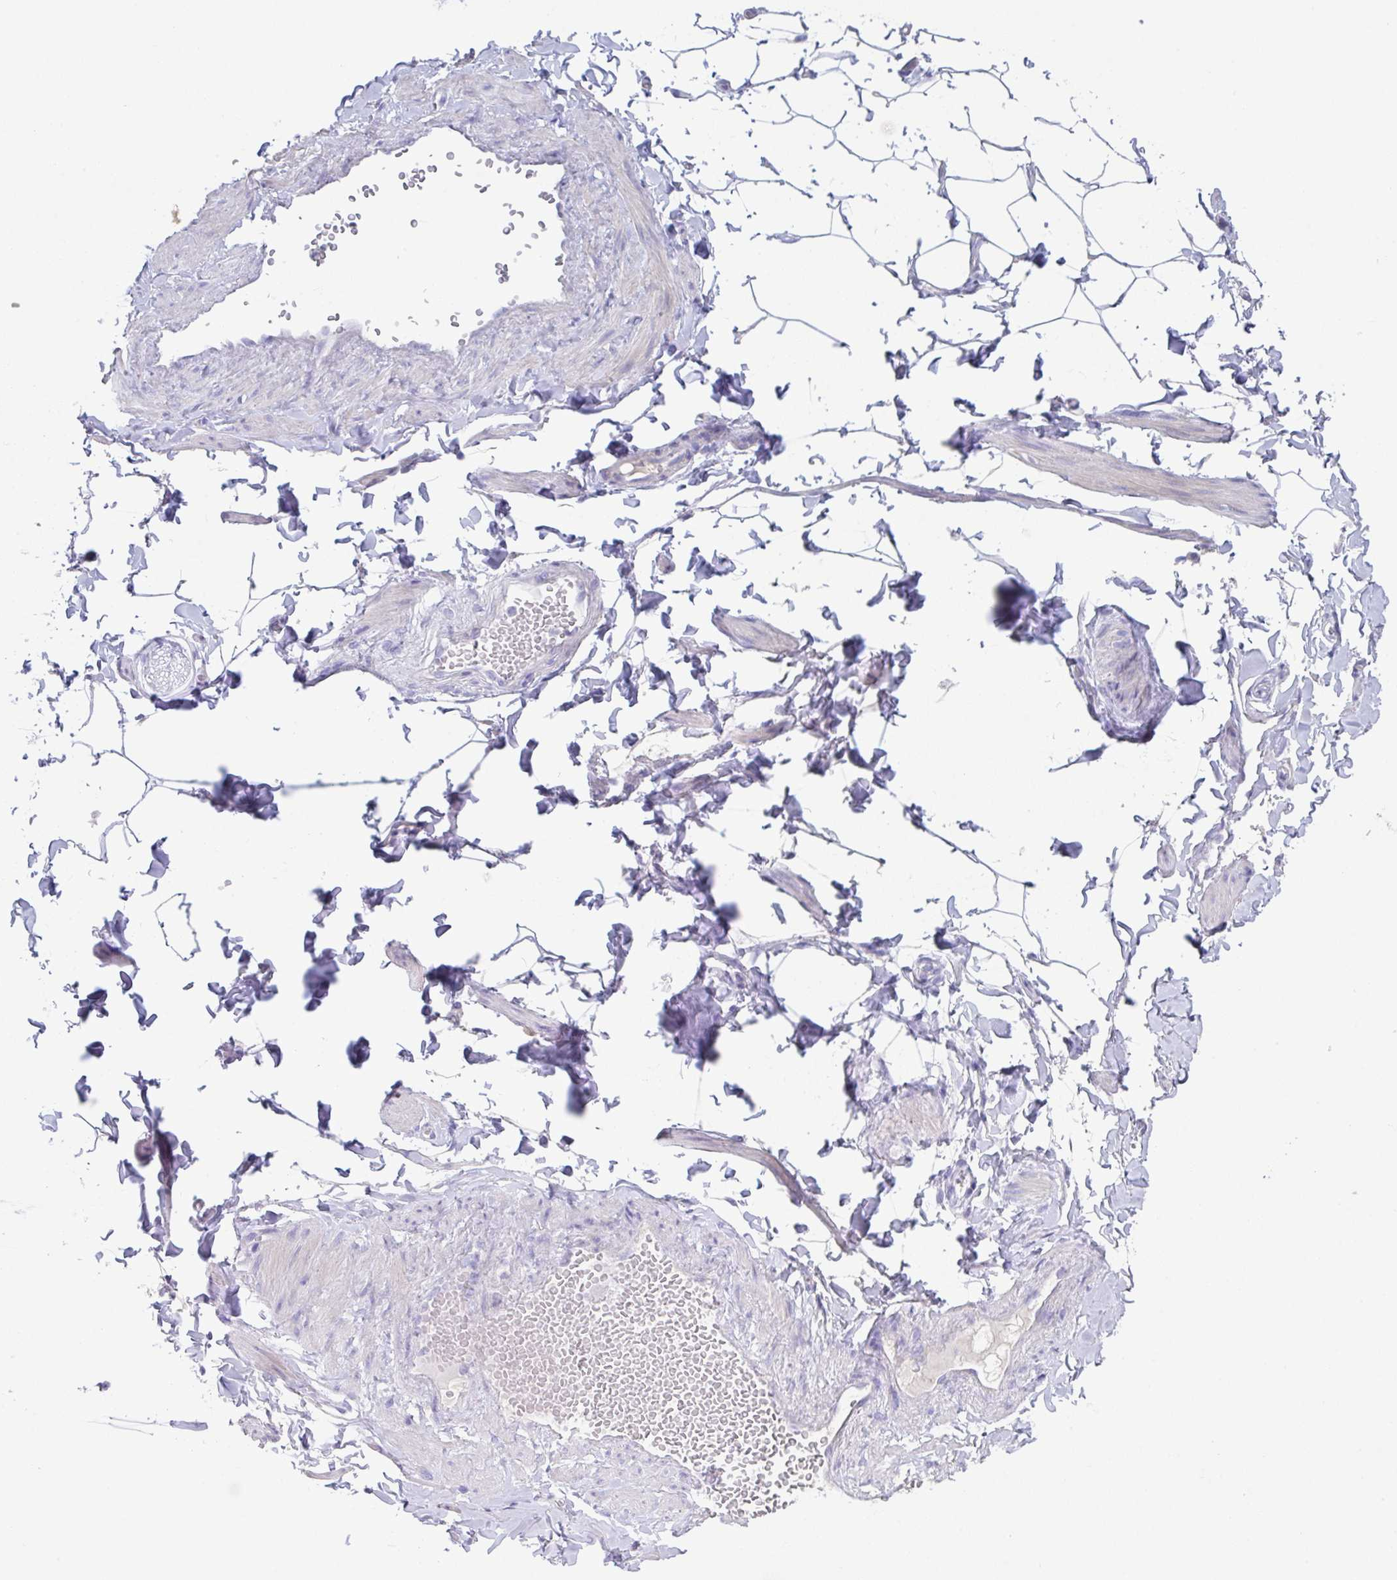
{"staining": {"intensity": "negative", "quantity": "none", "location": "none"}, "tissue": "adipose tissue", "cell_type": "Adipocytes", "image_type": "normal", "snomed": [{"axis": "morphology", "description": "Normal tissue, NOS"}, {"axis": "topography", "description": "Soft tissue"}, {"axis": "topography", "description": "Adipose tissue"}, {"axis": "topography", "description": "Vascular tissue"}, {"axis": "topography", "description": "Peripheral nerve tissue"}], "caption": "A high-resolution micrograph shows immunohistochemistry (IHC) staining of benign adipose tissue, which demonstrates no significant staining in adipocytes.", "gene": "SLC44A4", "patient": {"sex": "male", "age": 29}}